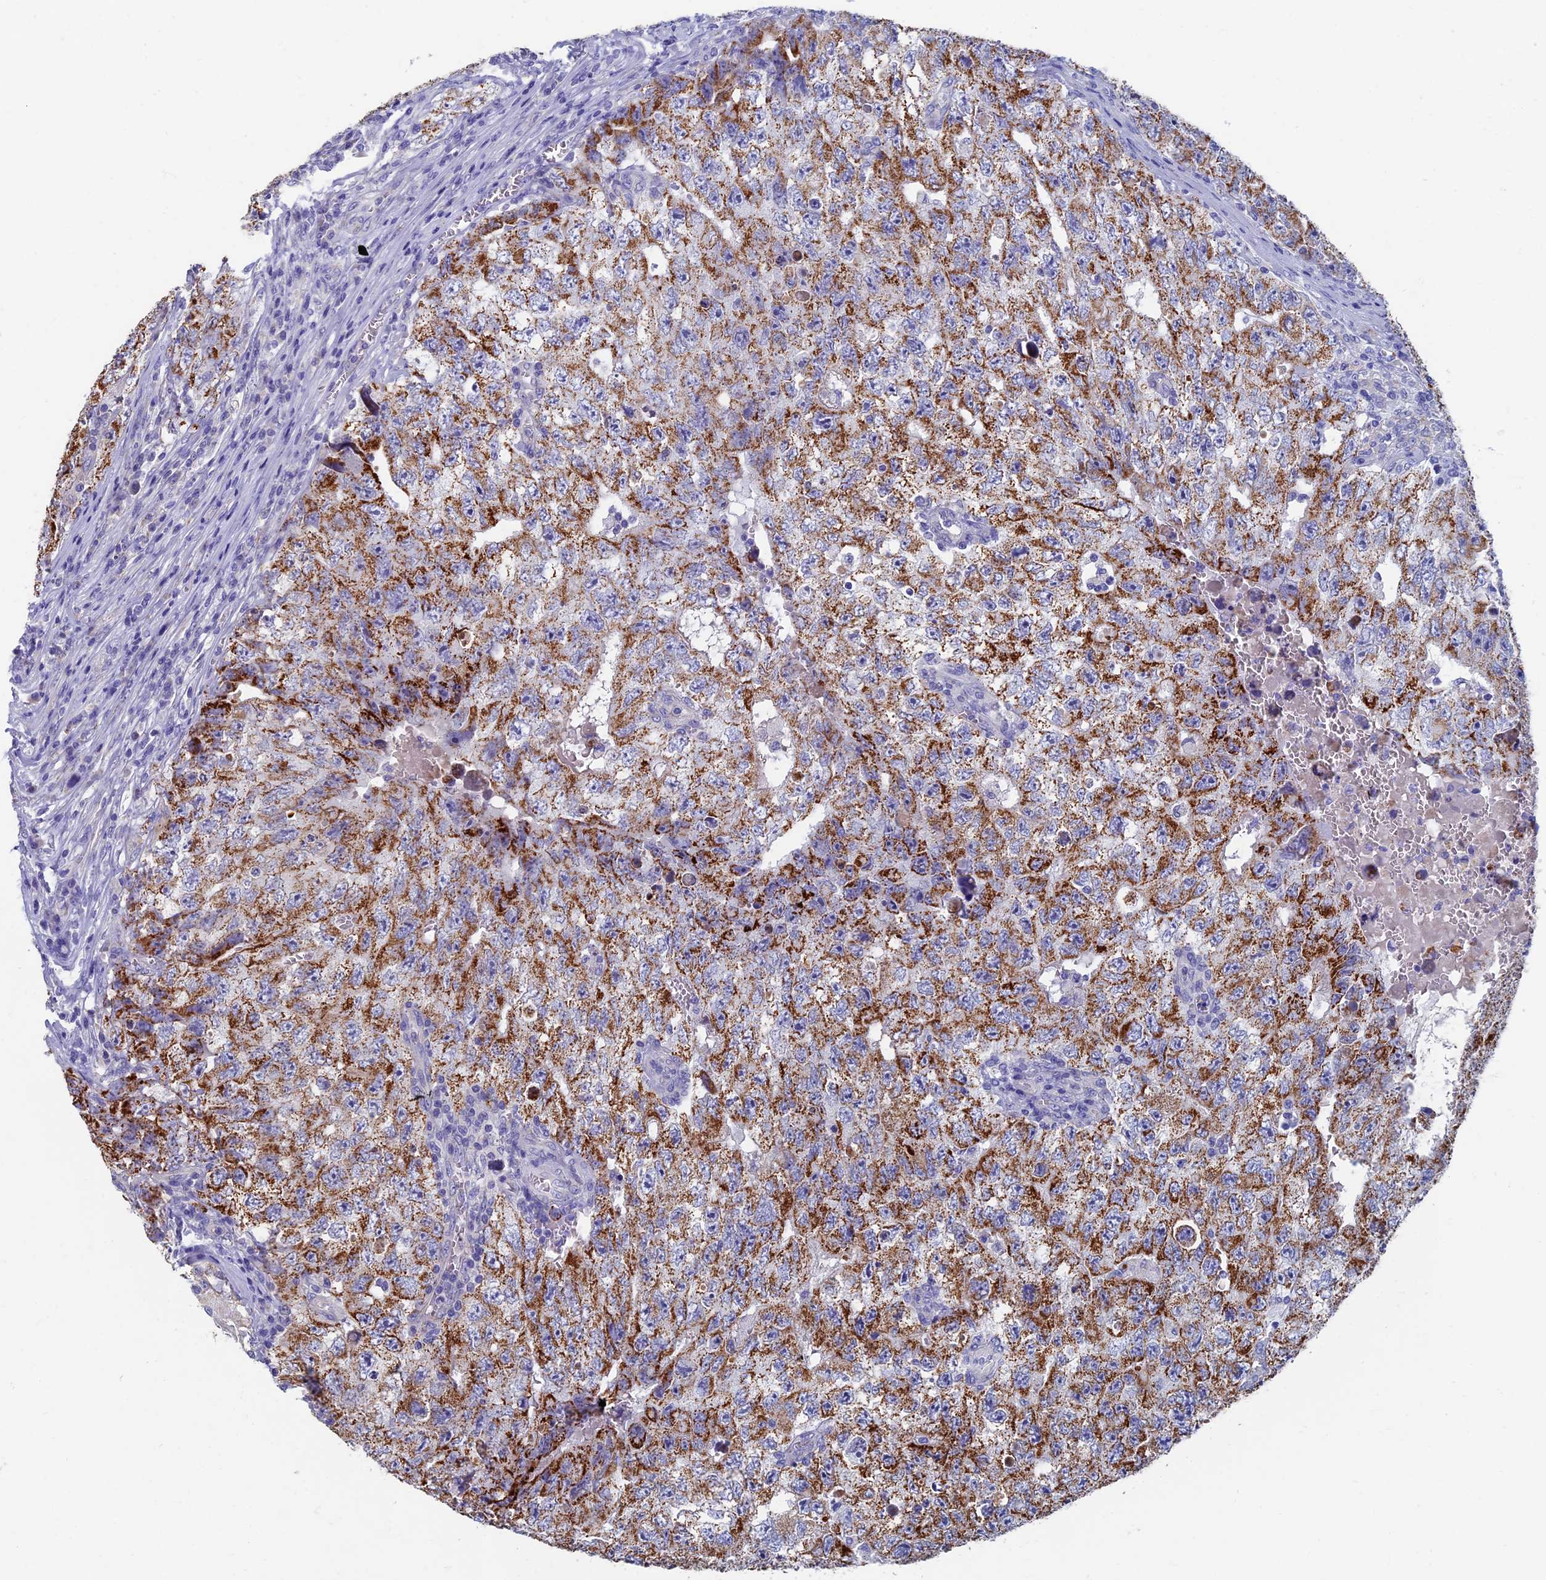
{"staining": {"intensity": "moderate", "quantity": "25%-75%", "location": "cytoplasmic/membranous"}, "tissue": "testis cancer", "cell_type": "Tumor cells", "image_type": "cancer", "snomed": [{"axis": "morphology", "description": "Carcinoma, Embryonal, NOS"}, {"axis": "topography", "description": "Testis"}], "caption": "High-magnification brightfield microscopy of testis cancer stained with DAB (3,3'-diaminobenzidine) (brown) and counterstained with hematoxylin (blue). tumor cells exhibit moderate cytoplasmic/membranous staining is present in approximately25%-75% of cells.", "gene": "OAT", "patient": {"sex": "male", "age": 17}}